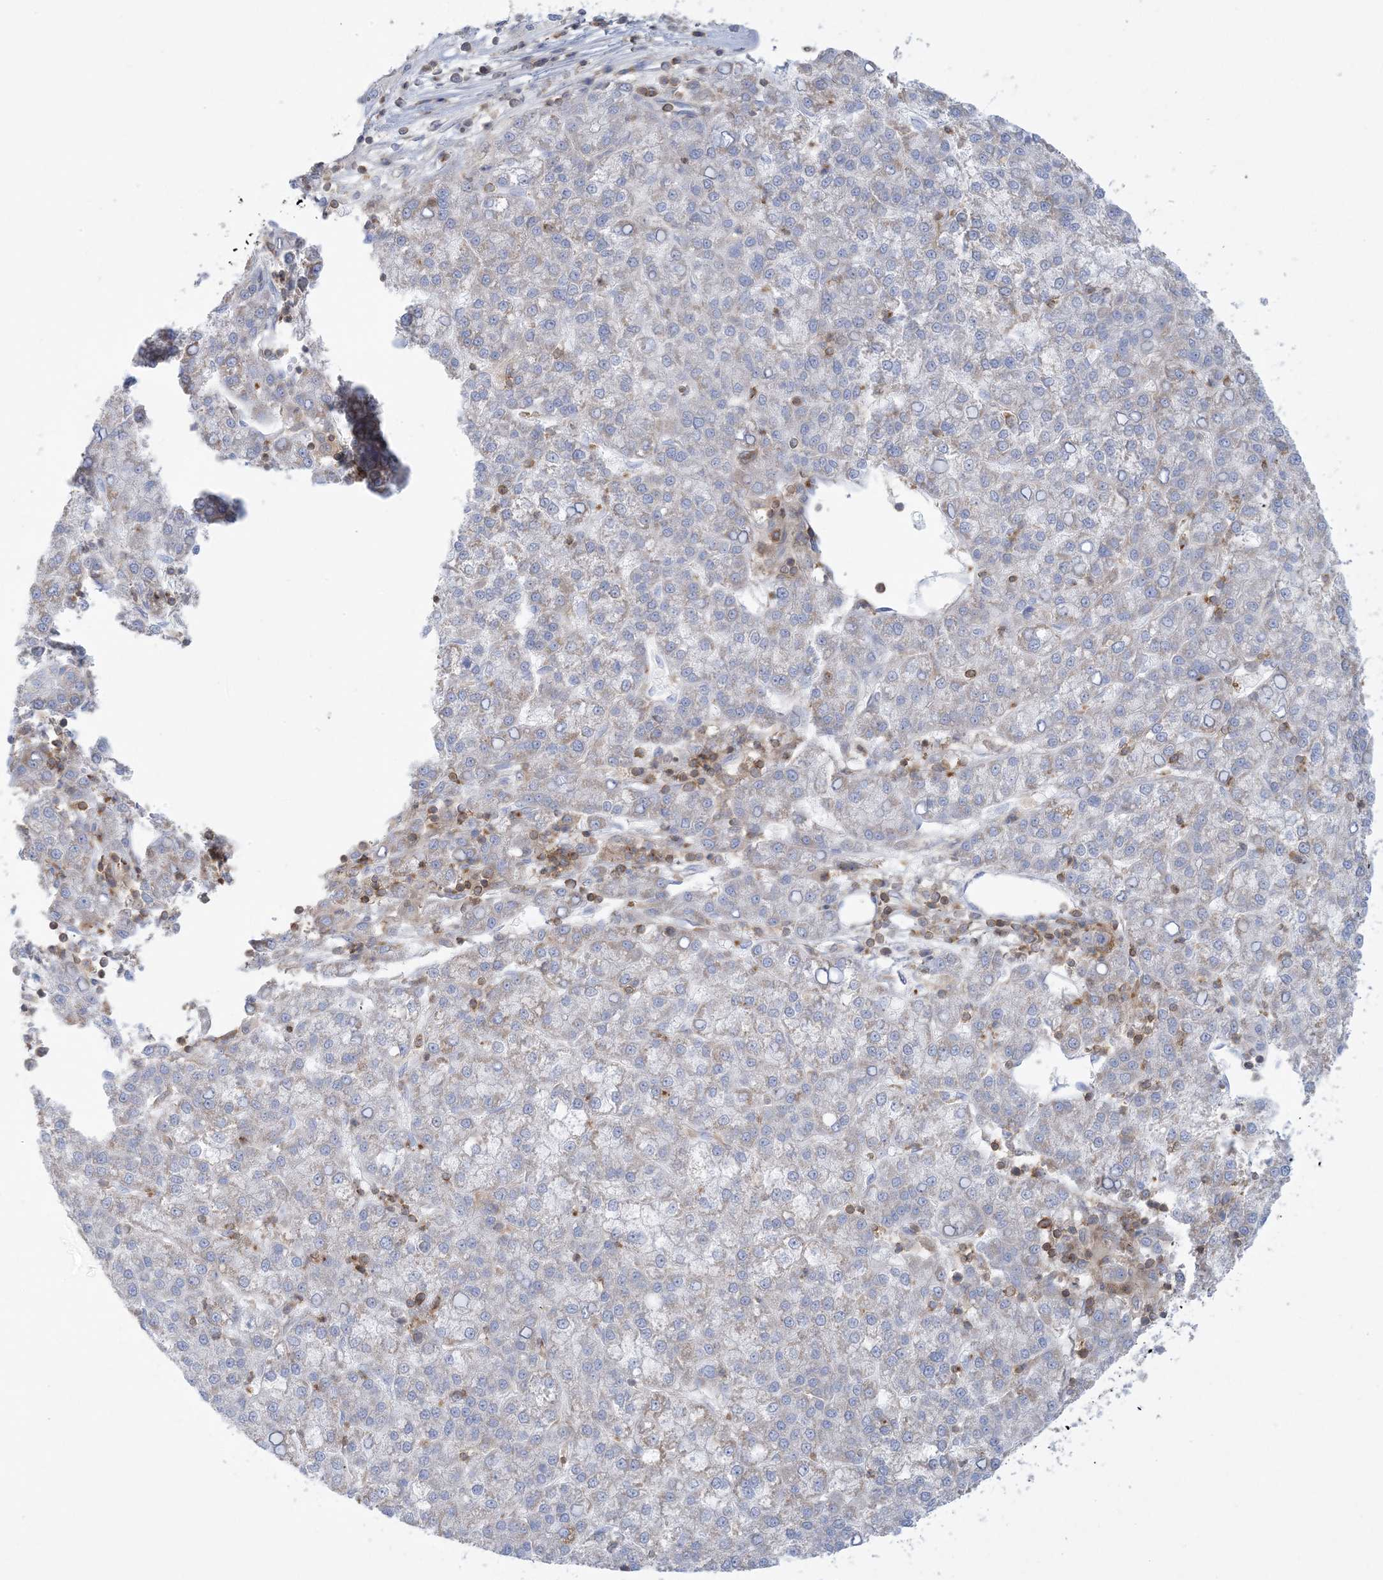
{"staining": {"intensity": "negative", "quantity": "none", "location": "none"}, "tissue": "liver cancer", "cell_type": "Tumor cells", "image_type": "cancer", "snomed": [{"axis": "morphology", "description": "Carcinoma, Hepatocellular, NOS"}, {"axis": "topography", "description": "Liver"}], "caption": "DAB immunohistochemical staining of human liver cancer shows no significant staining in tumor cells.", "gene": "ARHGAP30", "patient": {"sex": "female", "age": 58}}